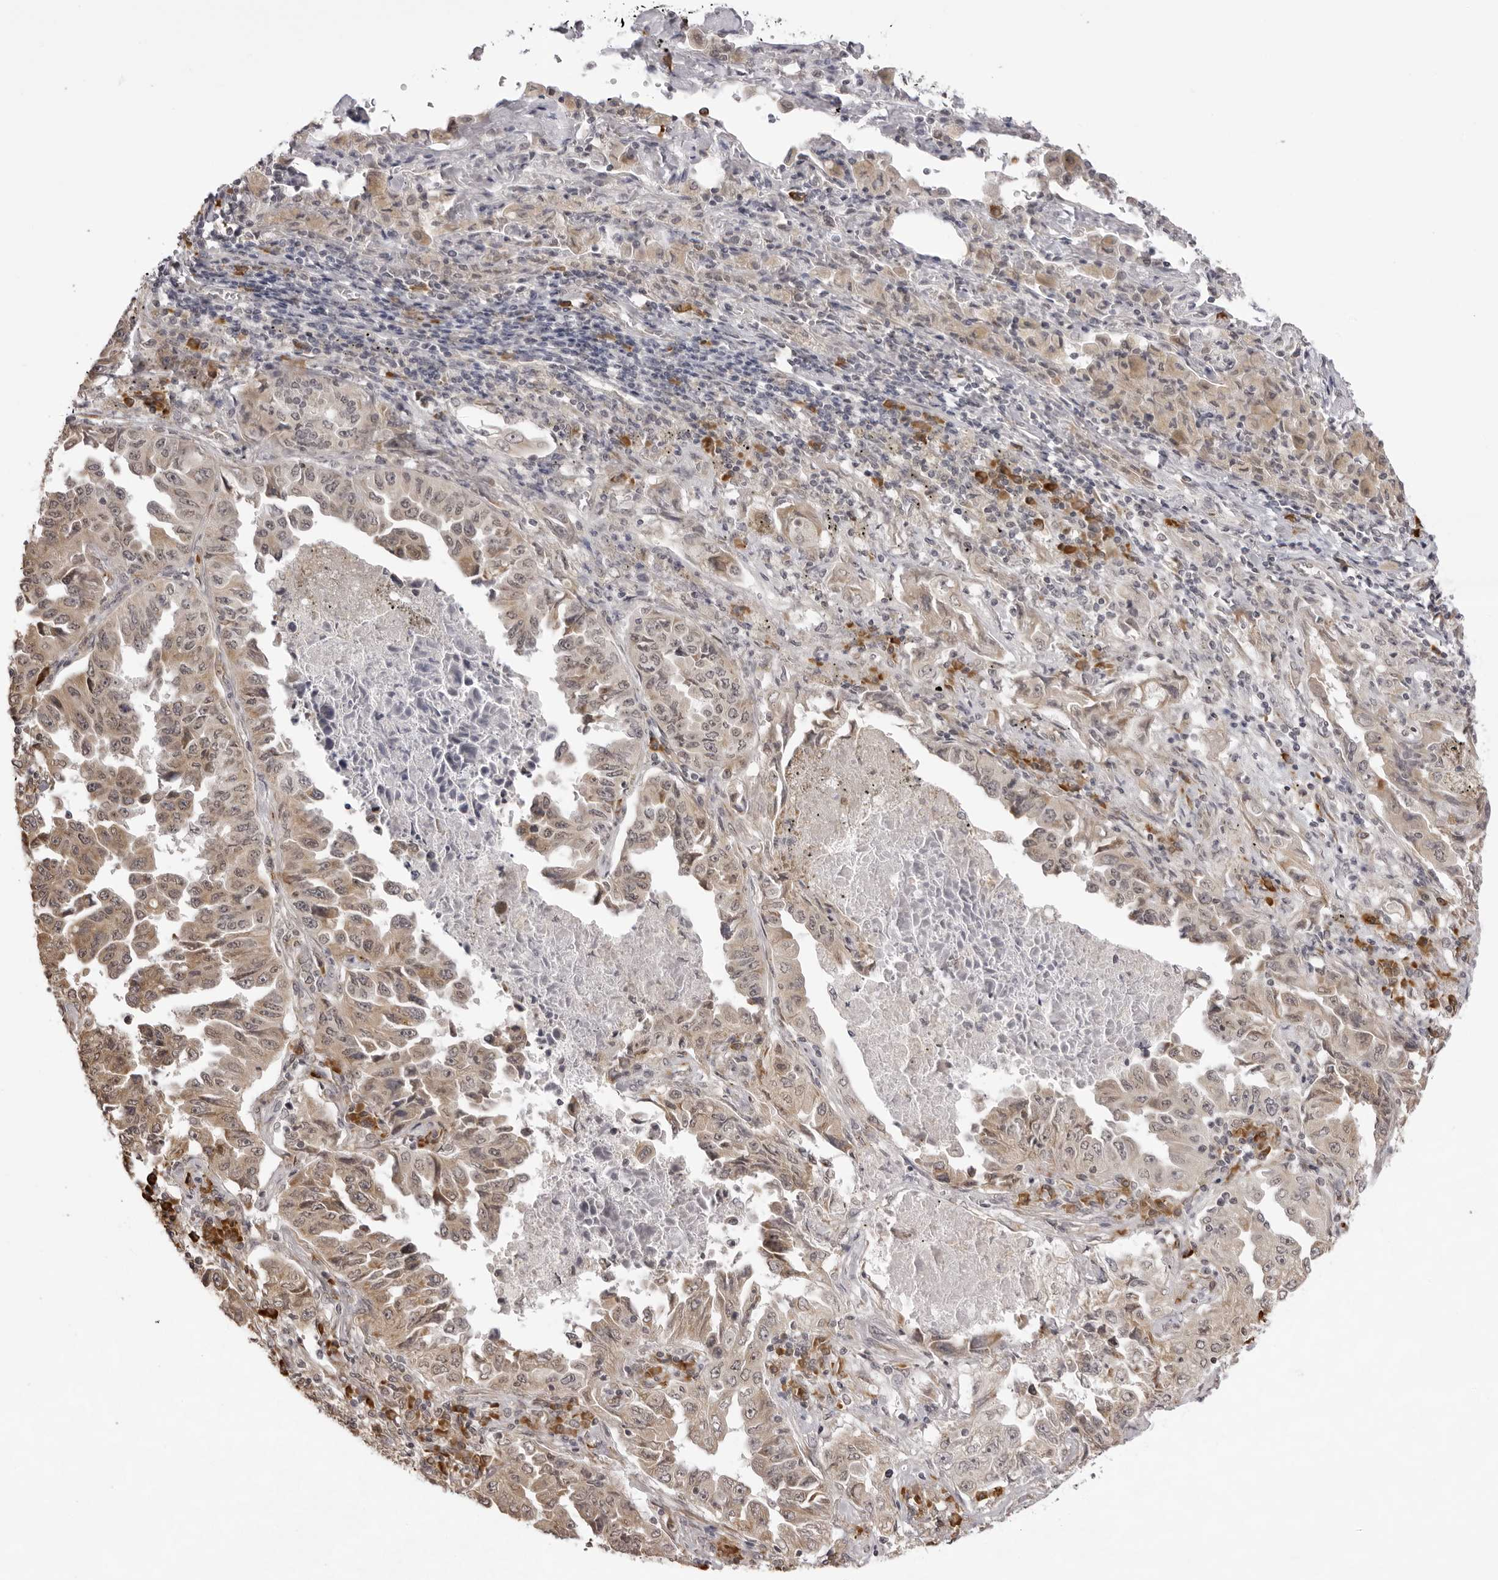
{"staining": {"intensity": "weak", "quantity": "25%-75%", "location": "cytoplasmic/membranous"}, "tissue": "lung cancer", "cell_type": "Tumor cells", "image_type": "cancer", "snomed": [{"axis": "morphology", "description": "Adenocarcinoma, NOS"}, {"axis": "topography", "description": "Lung"}], "caption": "Immunohistochemistry (IHC) (DAB) staining of human adenocarcinoma (lung) shows weak cytoplasmic/membranous protein positivity in about 25%-75% of tumor cells.", "gene": "ZC3H11A", "patient": {"sex": "female", "age": 51}}